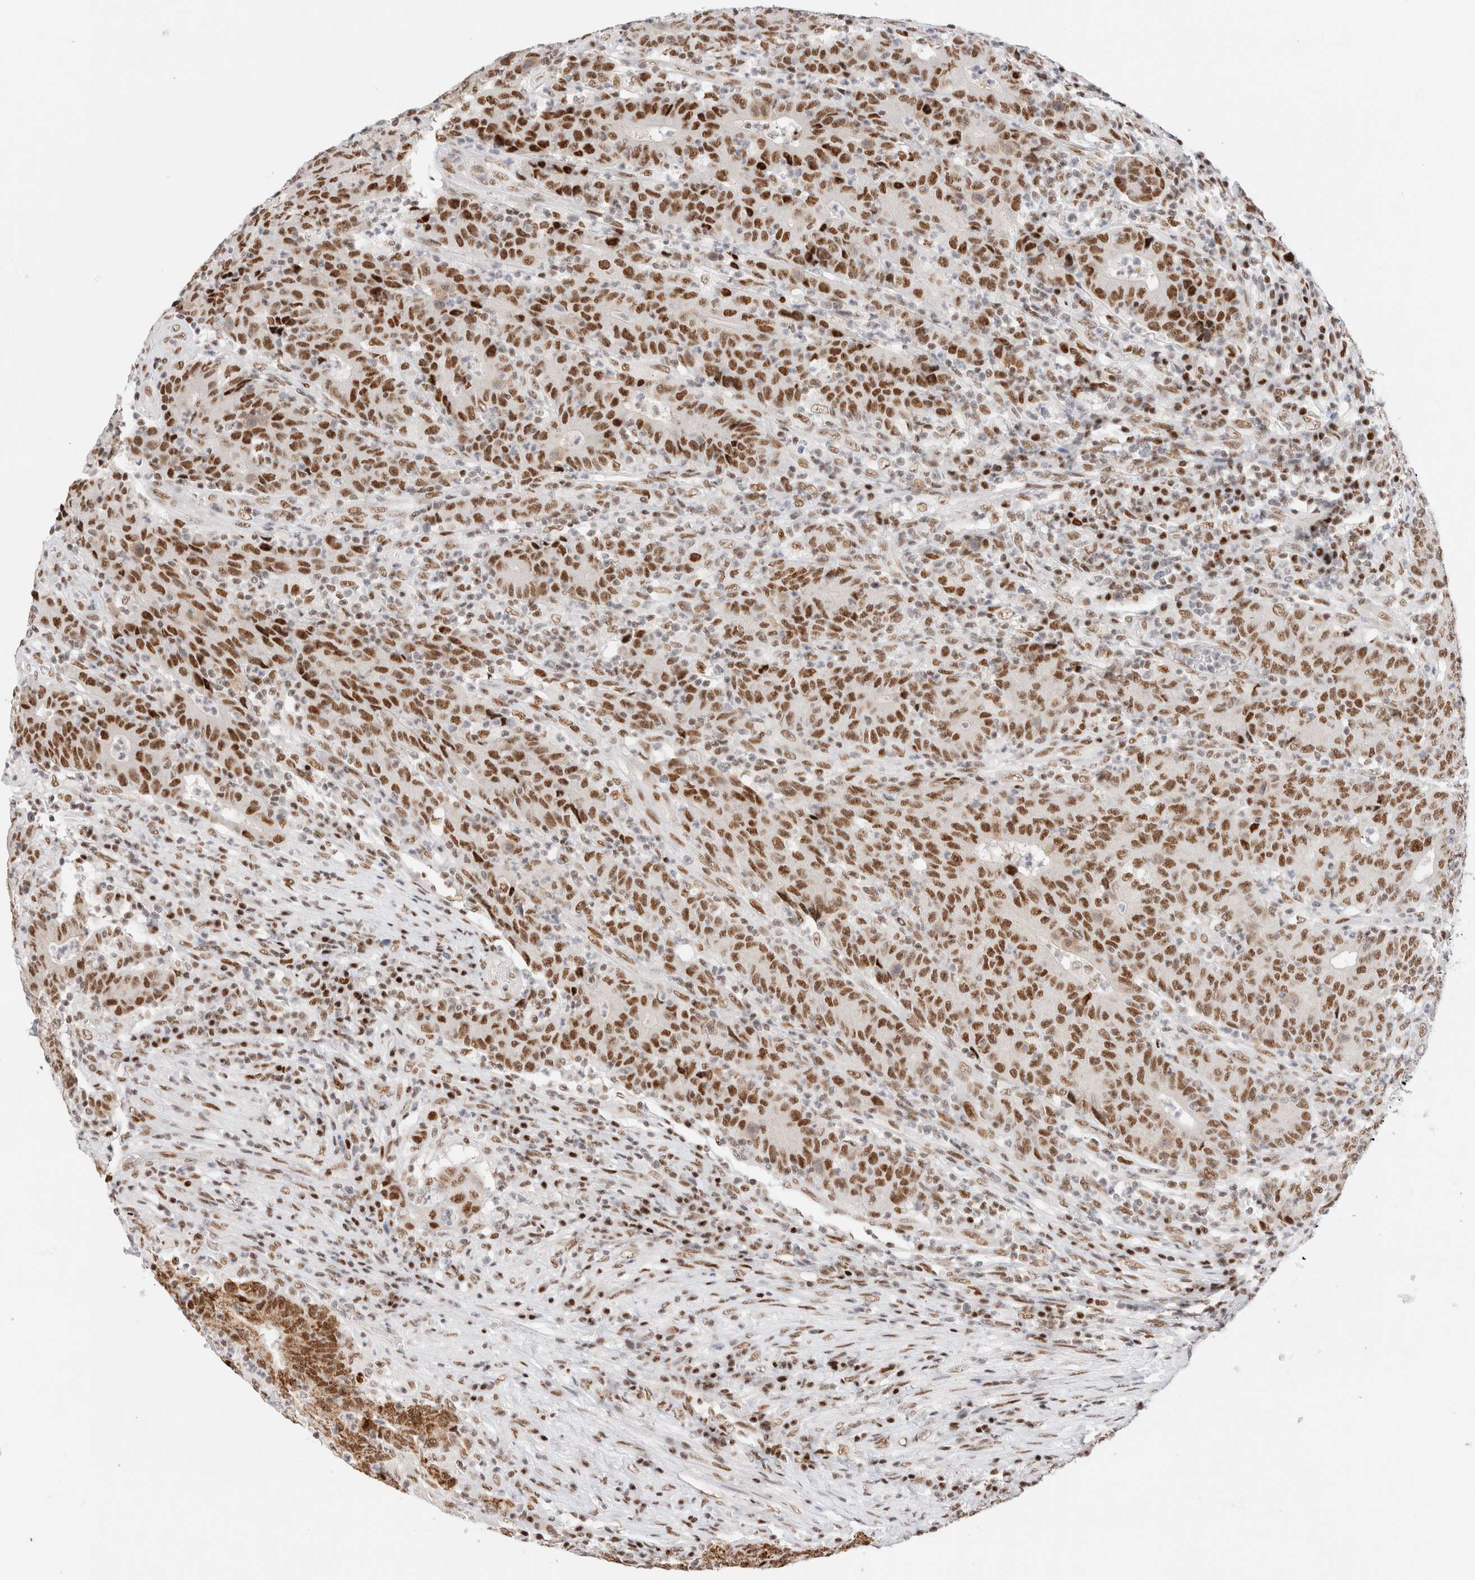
{"staining": {"intensity": "strong", "quantity": ">75%", "location": "cytoplasmic/membranous,nuclear"}, "tissue": "colorectal cancer", "cell_type": "Tumor cells", "image_type": "cancer", "snomed": [{"axis": "morphology", "description": "Normal tissue, NOS"}, {"axis": "morphology", "description": "Adenocarcinoma, NOS"}, {"axis": "topography", "description": "Colon"}], "caption": "DAB (3,3'-diaminobenzidine) immunohistochemical staining of adenocarcinoma (colorectal) reveals strong cytoplasmic/membranous and nuclear protein positivity in about >75% of tumor cells. The protein is stained brown, and the nuclei are stained in blue (DAB IHC with brightfield microscopy, high magnification).", "gene": "ZNF282", "patient": {"sex": "female", "age": 75}}